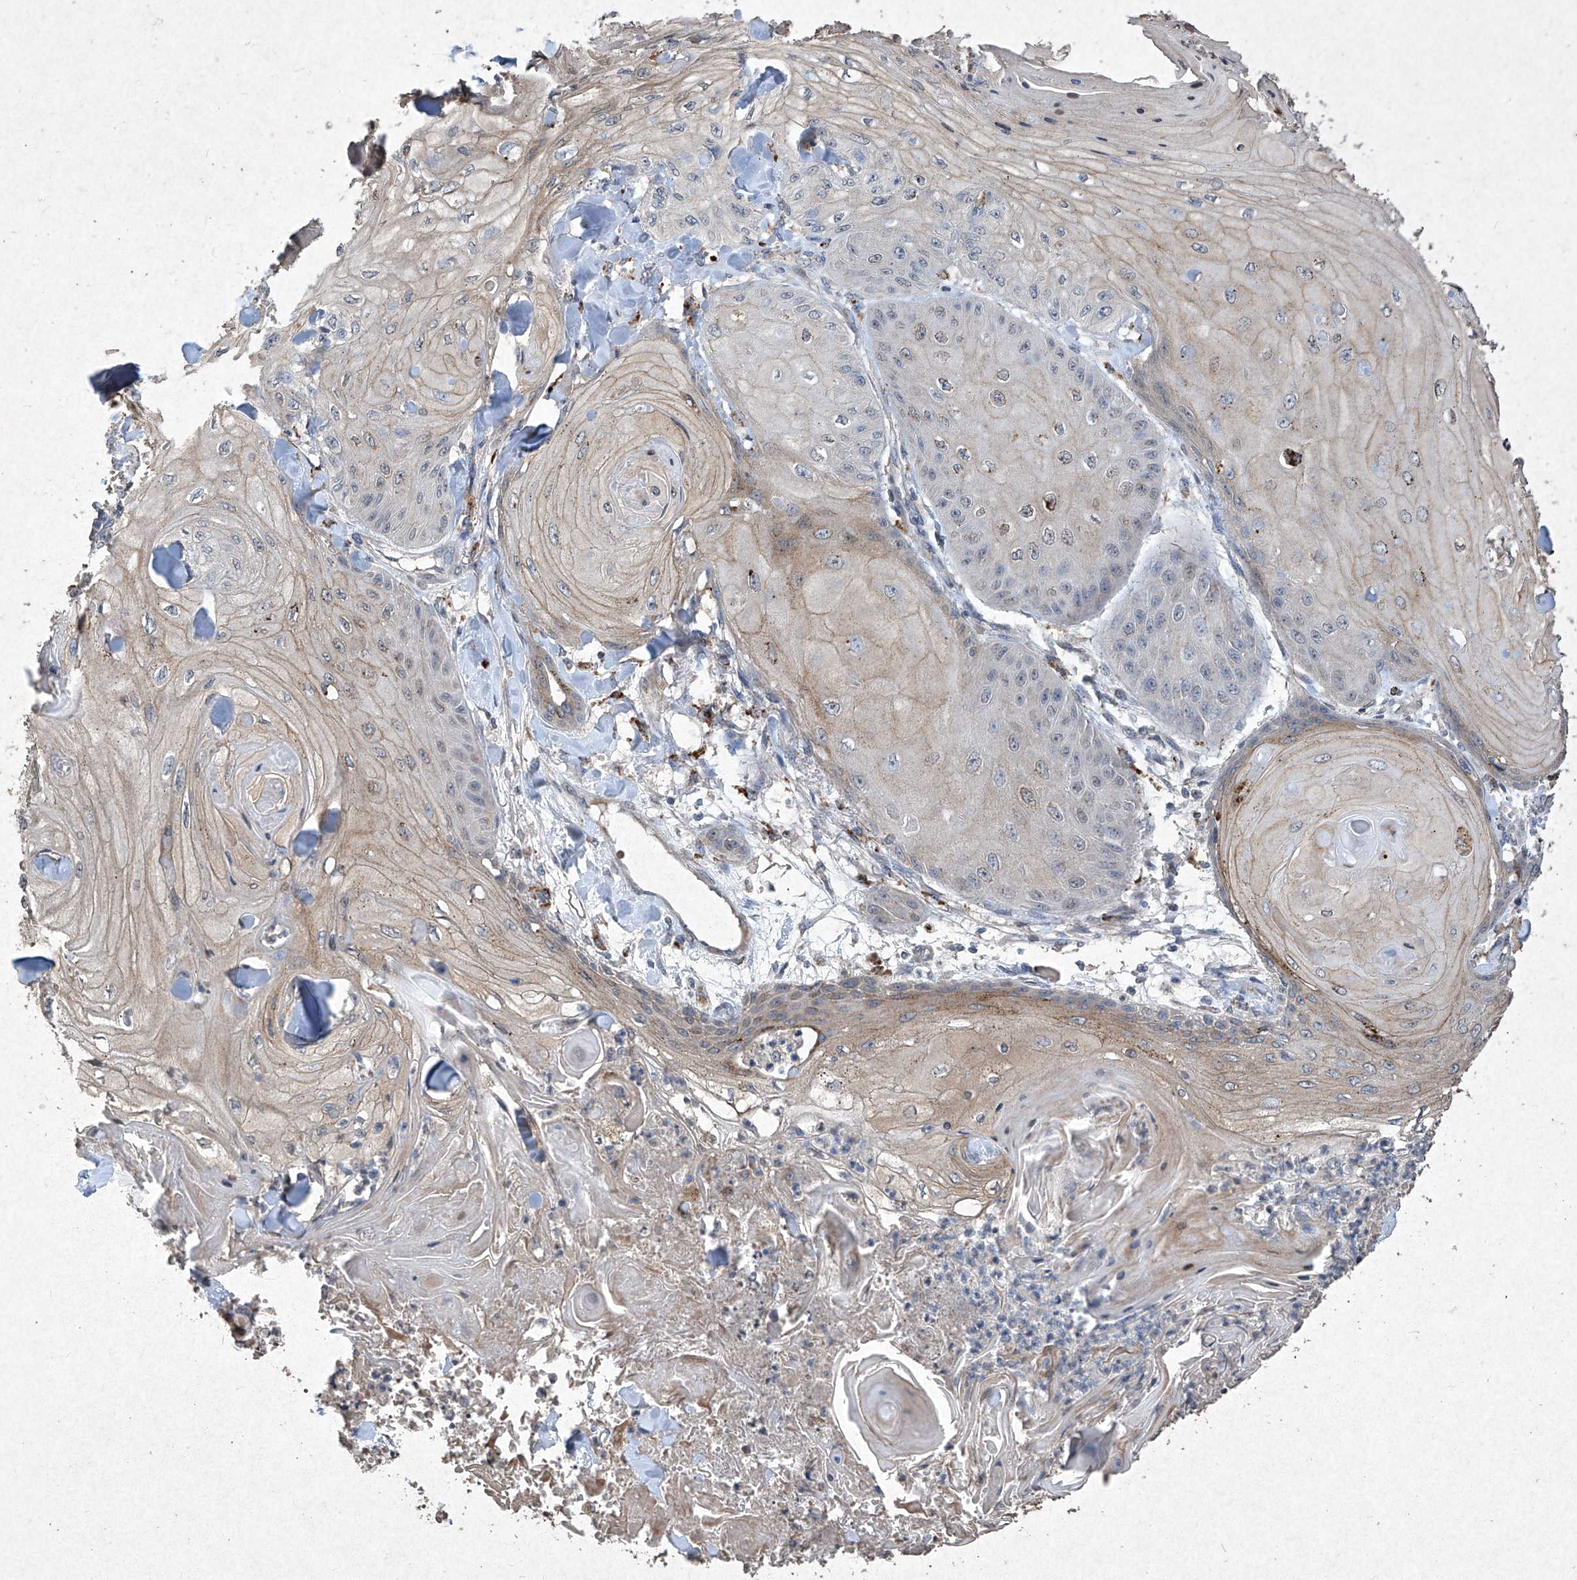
{"staining": {"intensity": "weak", "quantity": "<25%", "location": "cytoplasmic/membranous"}, "tissue": "skin cancer", "cell_type": "Tumor cells", "image_type": "cancer", "snomed": [{"axis": "morphology", "description": "Squamous cell carcinoma, NOS"}, {"axis": "topography", "description": "Skin"}], "caption": "This is an IHC histopathology image of human skin squamous cell carcinoma. There is no positivity in tumor cells.", "gene": "MED16", "patient": {"sex": "male", "age": 74}}